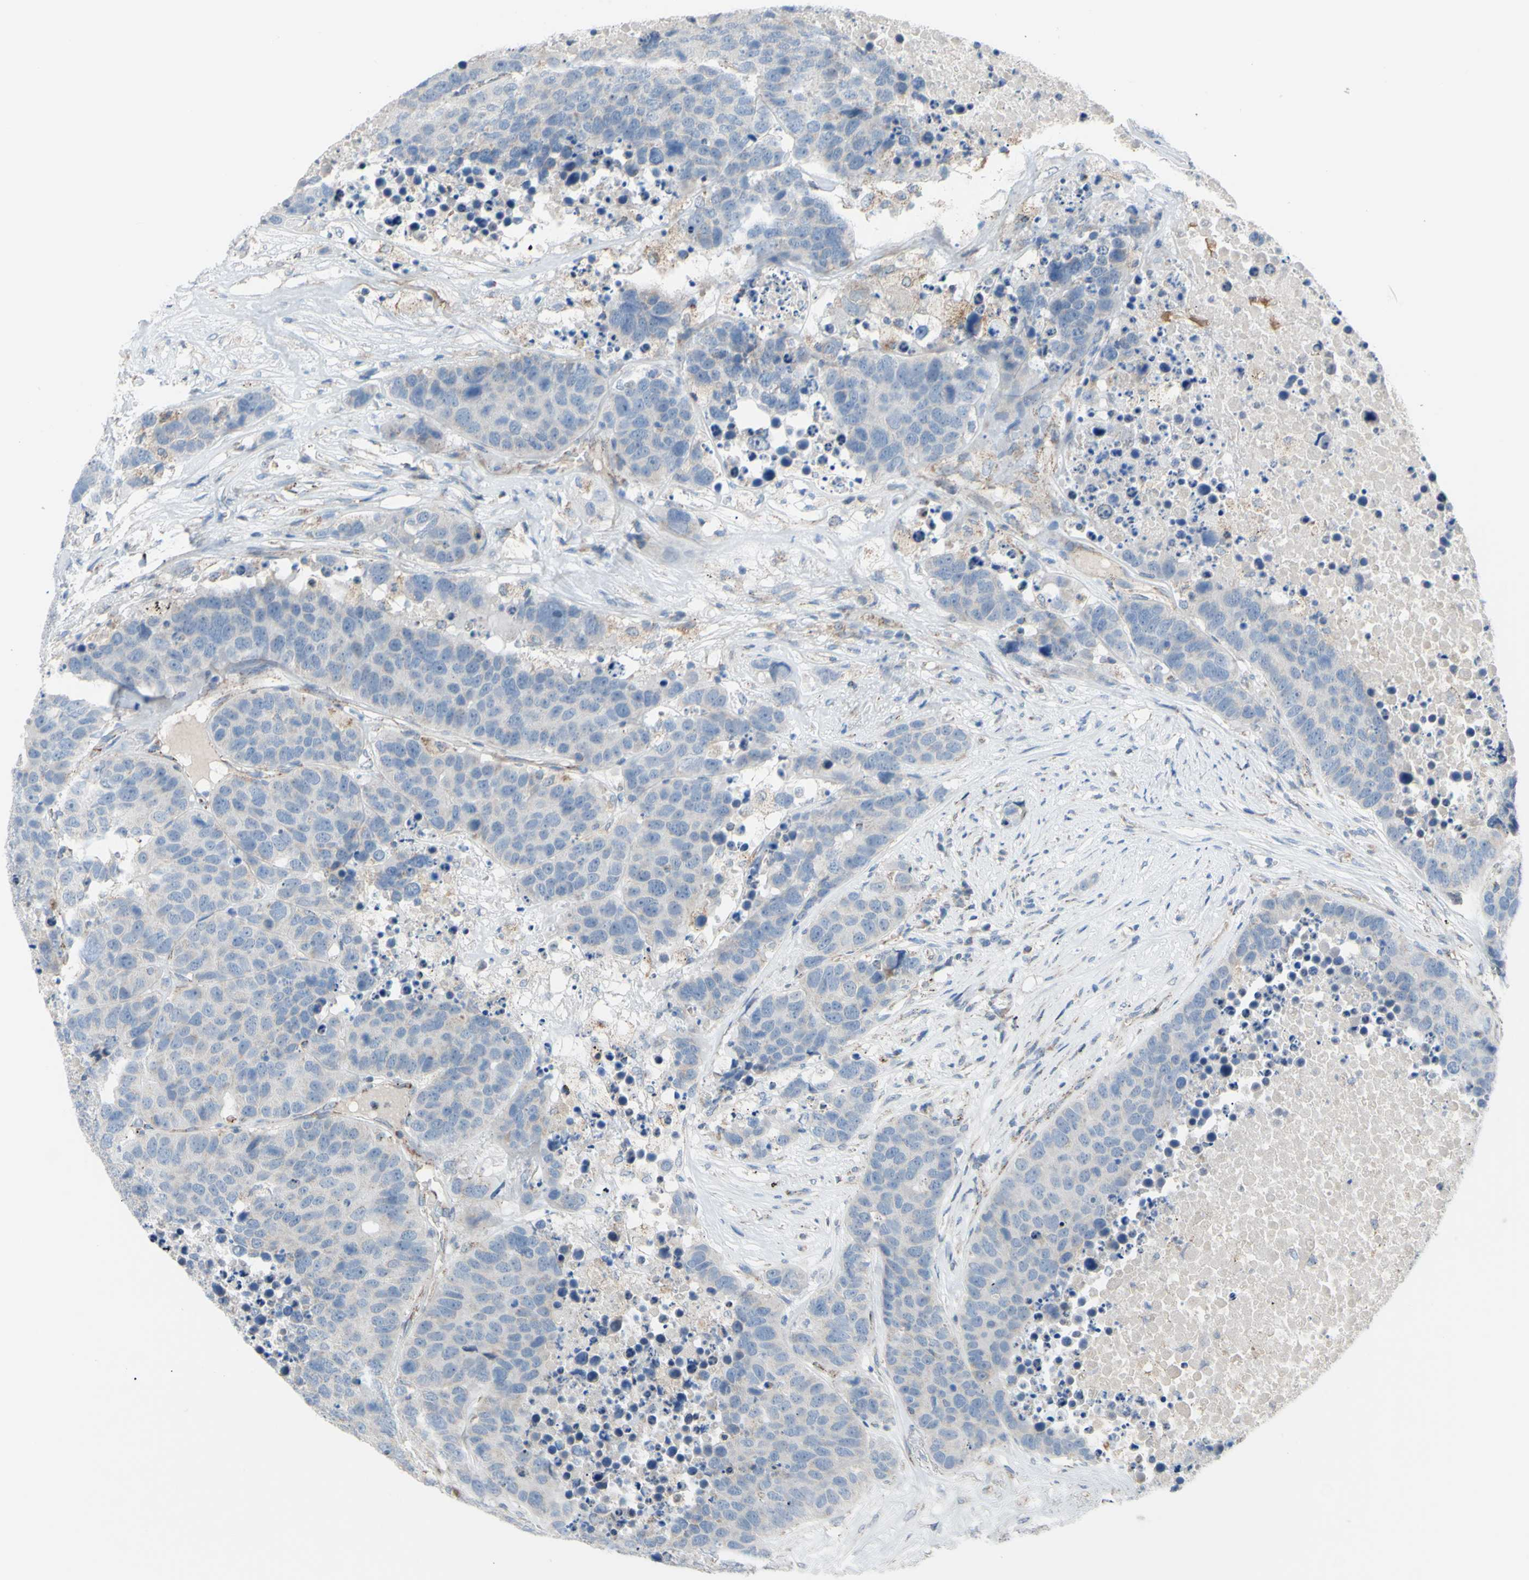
{"staining": {"intensity": "weak", "quantity": "<25%", "location": "cytoplasmic/membranous"}, "tissue": "carcinoid", "cell_type": "Tumor cells", "image_type": "cancer", "snomed": [{"axis": "morphology", "description": "Carcinoid, malignant, NOS"}, {"axis": "topography", "description": "Lung"}], "caption": "There is no significant positivity in tumor cells of carcinoid.", "gene": "GLT8D1", "patient": {"sex": "male", "age": 60}}